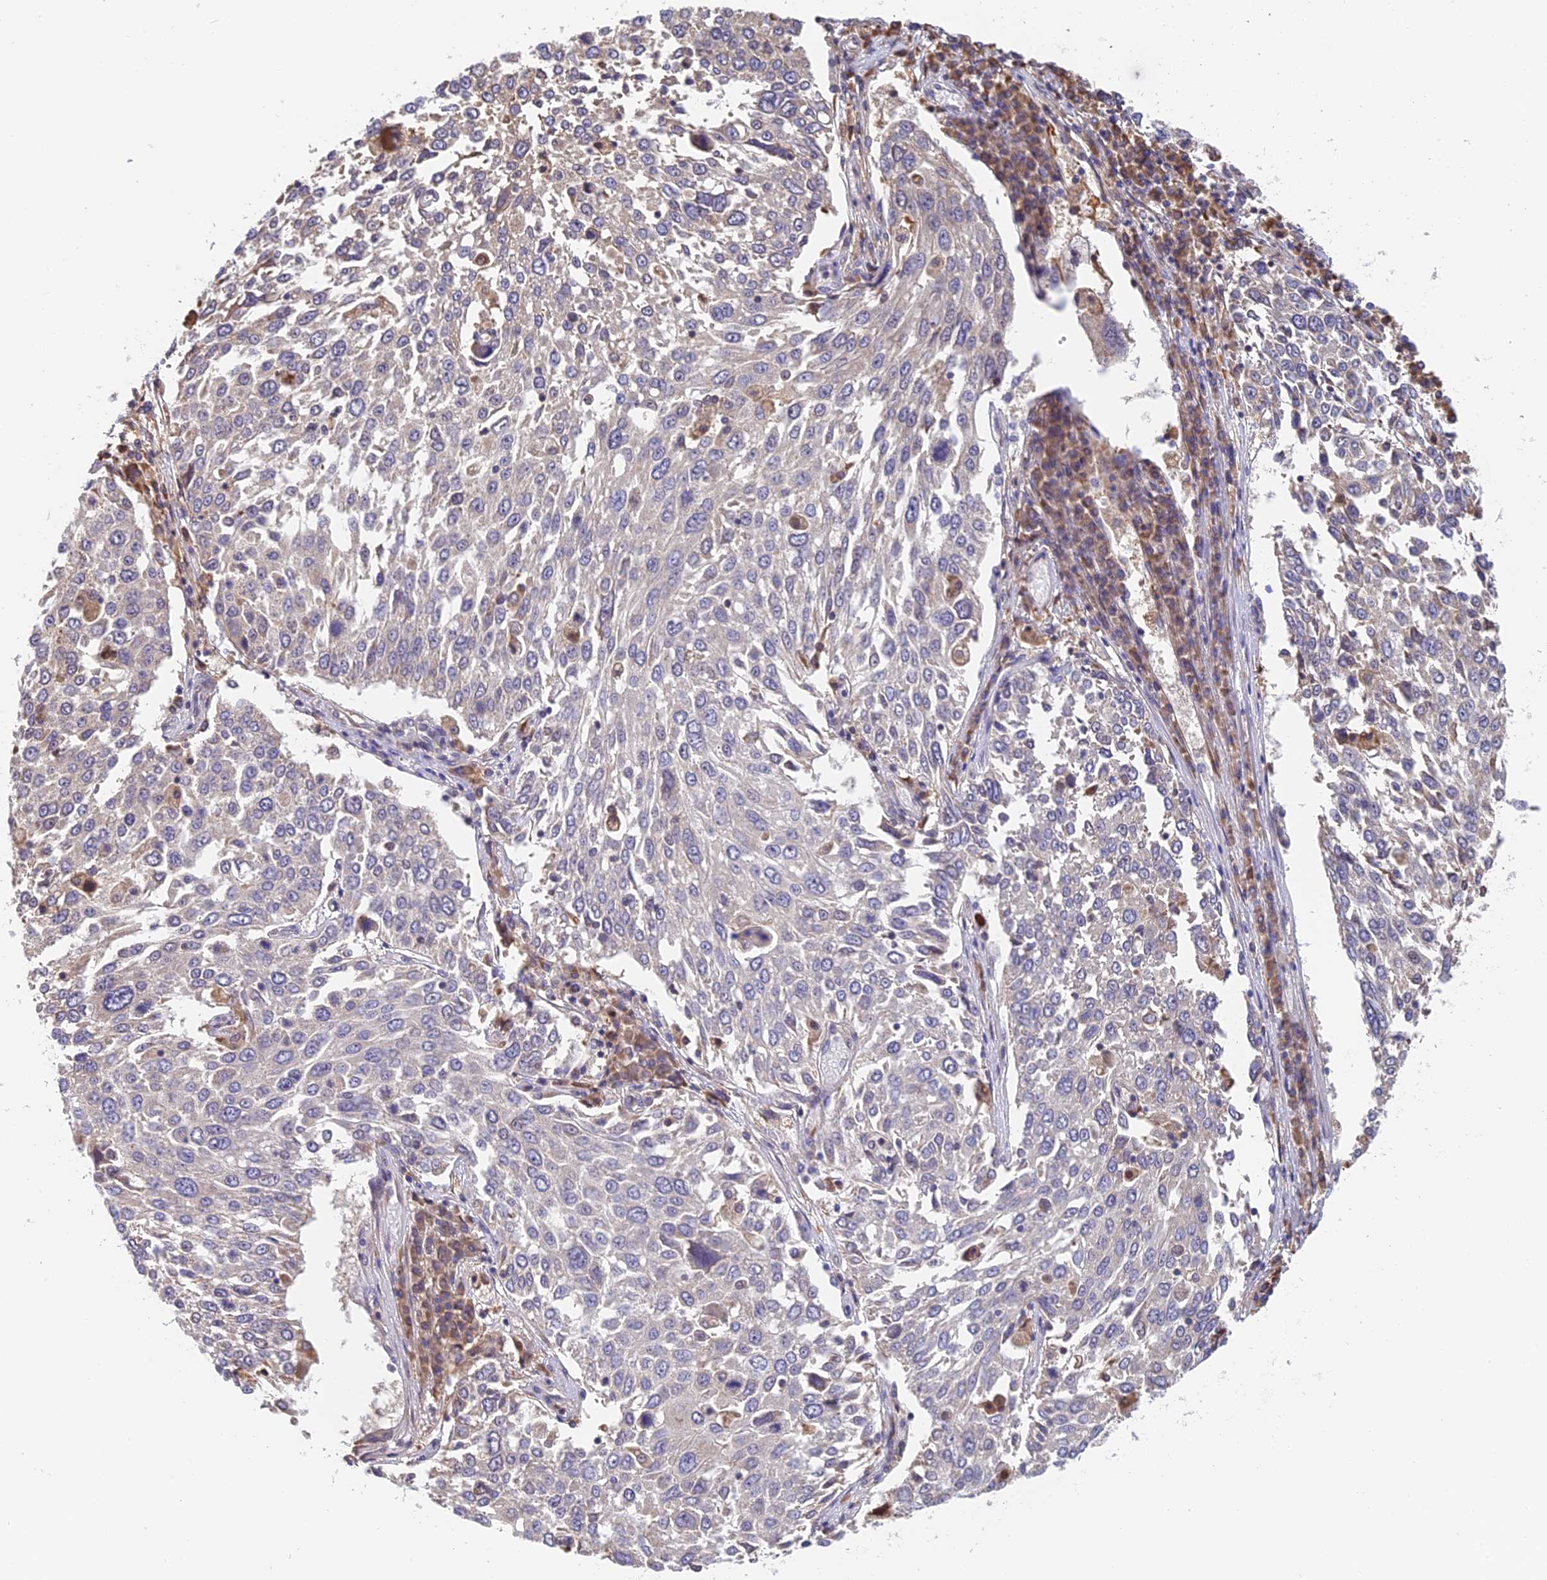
{"staining": {"intensity": "weak", "quantity": "<25%", "location": "cytoplasmic/membranous"}, "tissue": "lung cancer", "cell_type": "Tumor cells", "image_type": "cancer", "snomed": [{"axis": "morphology", "description": "Squamous cell carcinoma, NOS"}, {"axis": "topography", "description": "Lung"}], "caption": "Tumor cells are negative for brown protein staining in lung cancer.", "gene": "IPO5", "patient": {"sex": "male", "age": 65}}